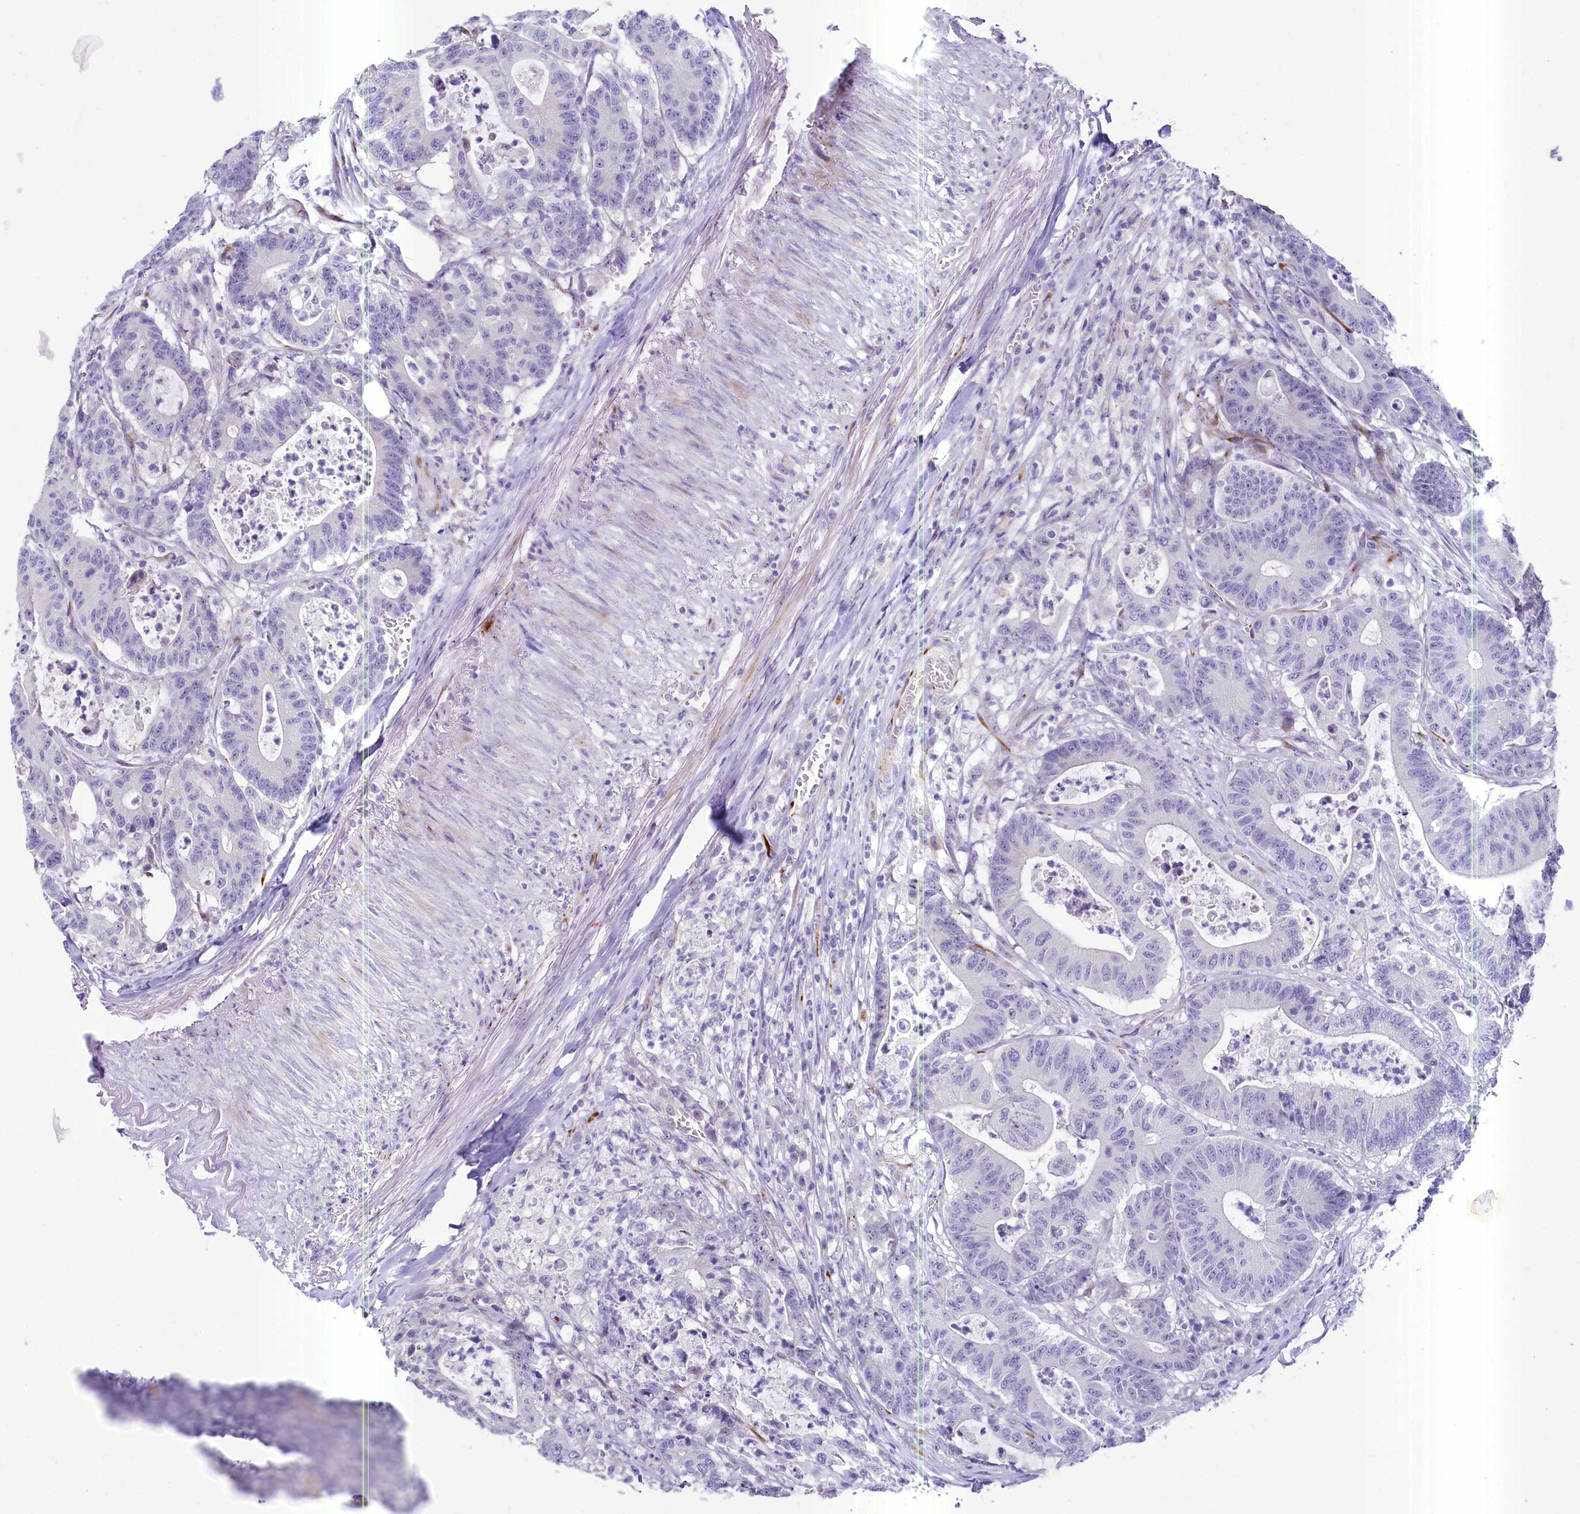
{"staining": {"intensity": "negative", "quantity": "none", "location": "none"}, "tissue": "colorectal cancer", "cell_type": "Tumor cells", "image_type": "cancer", "snomed": [{"axis": "morphology", "description": "Adenocarcinoma, NOS"}, {"axis": "topography", "description": "Colon"}], "caption": "DAB (3,3'-diaminobenzidine) immunohistochemical staining of colorectal cancer (adenocarcinoma) reveals no significant staining in tumor cells. Nuclei are stained in blue.", "gene": "SH3TC2", "patient": {"sex": "female", "age": 84}}